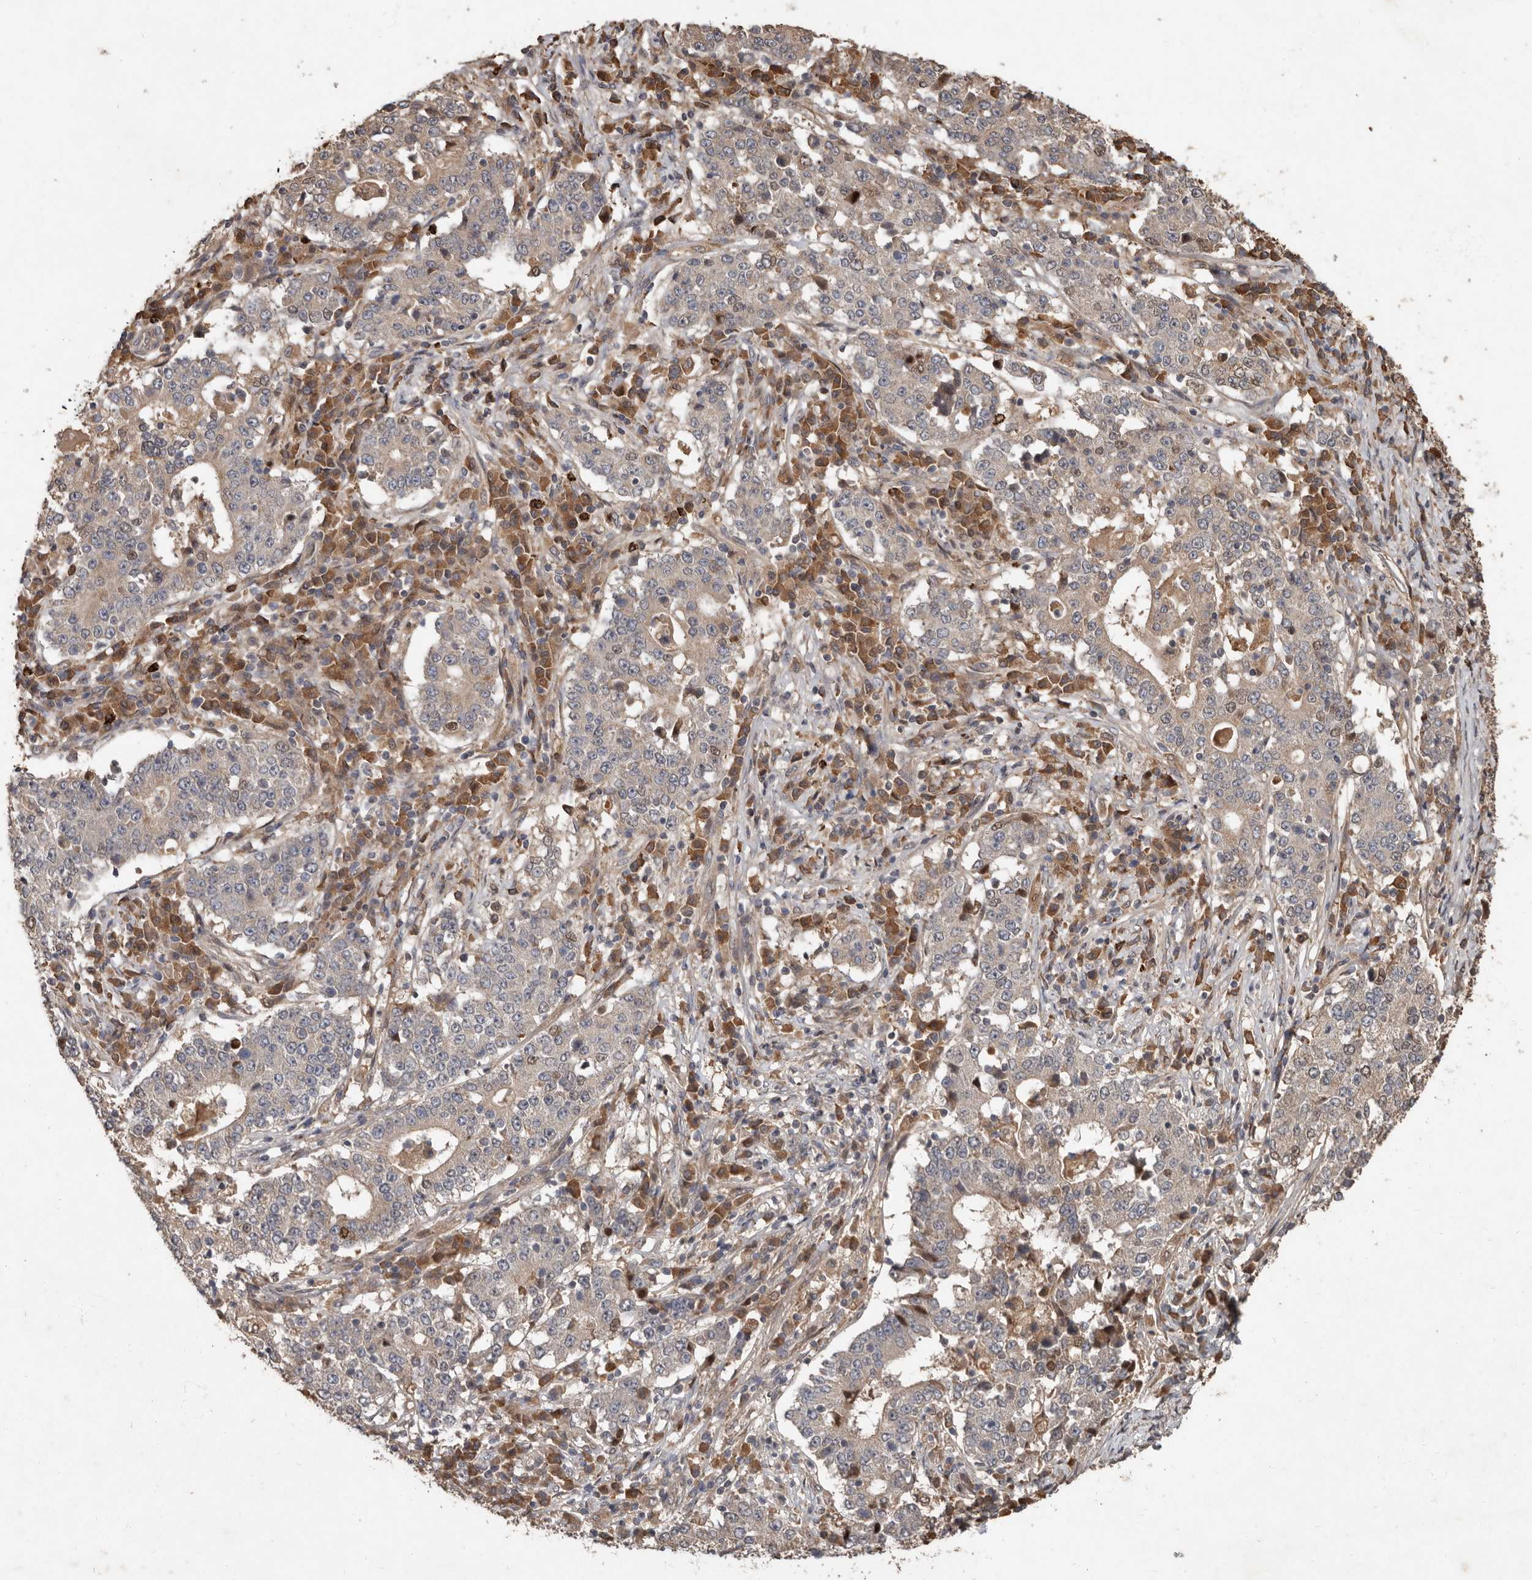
{"staining": {"intensity": "weak", "quantity": "25%-75%", "location": "cytoplasmic/membranous"}, "tissue": "stomach cancer", "cell_type": "Tumor cells", "image_type": "cancer", "snomed": [{"axis": "morphology", "description": "Adenocarcinoma, NOS"}, {"axis": "topography", "description": "Stomach"}], "caption": "Protein positivity by immunohistochemistry displays weak cytoplasmic/membranous staining in approximately 25%-75% of tumor cells in adenocarcinoma (stomach).", "gene": "KIF26B", "patient": {"sex": "male", "age": 59}}